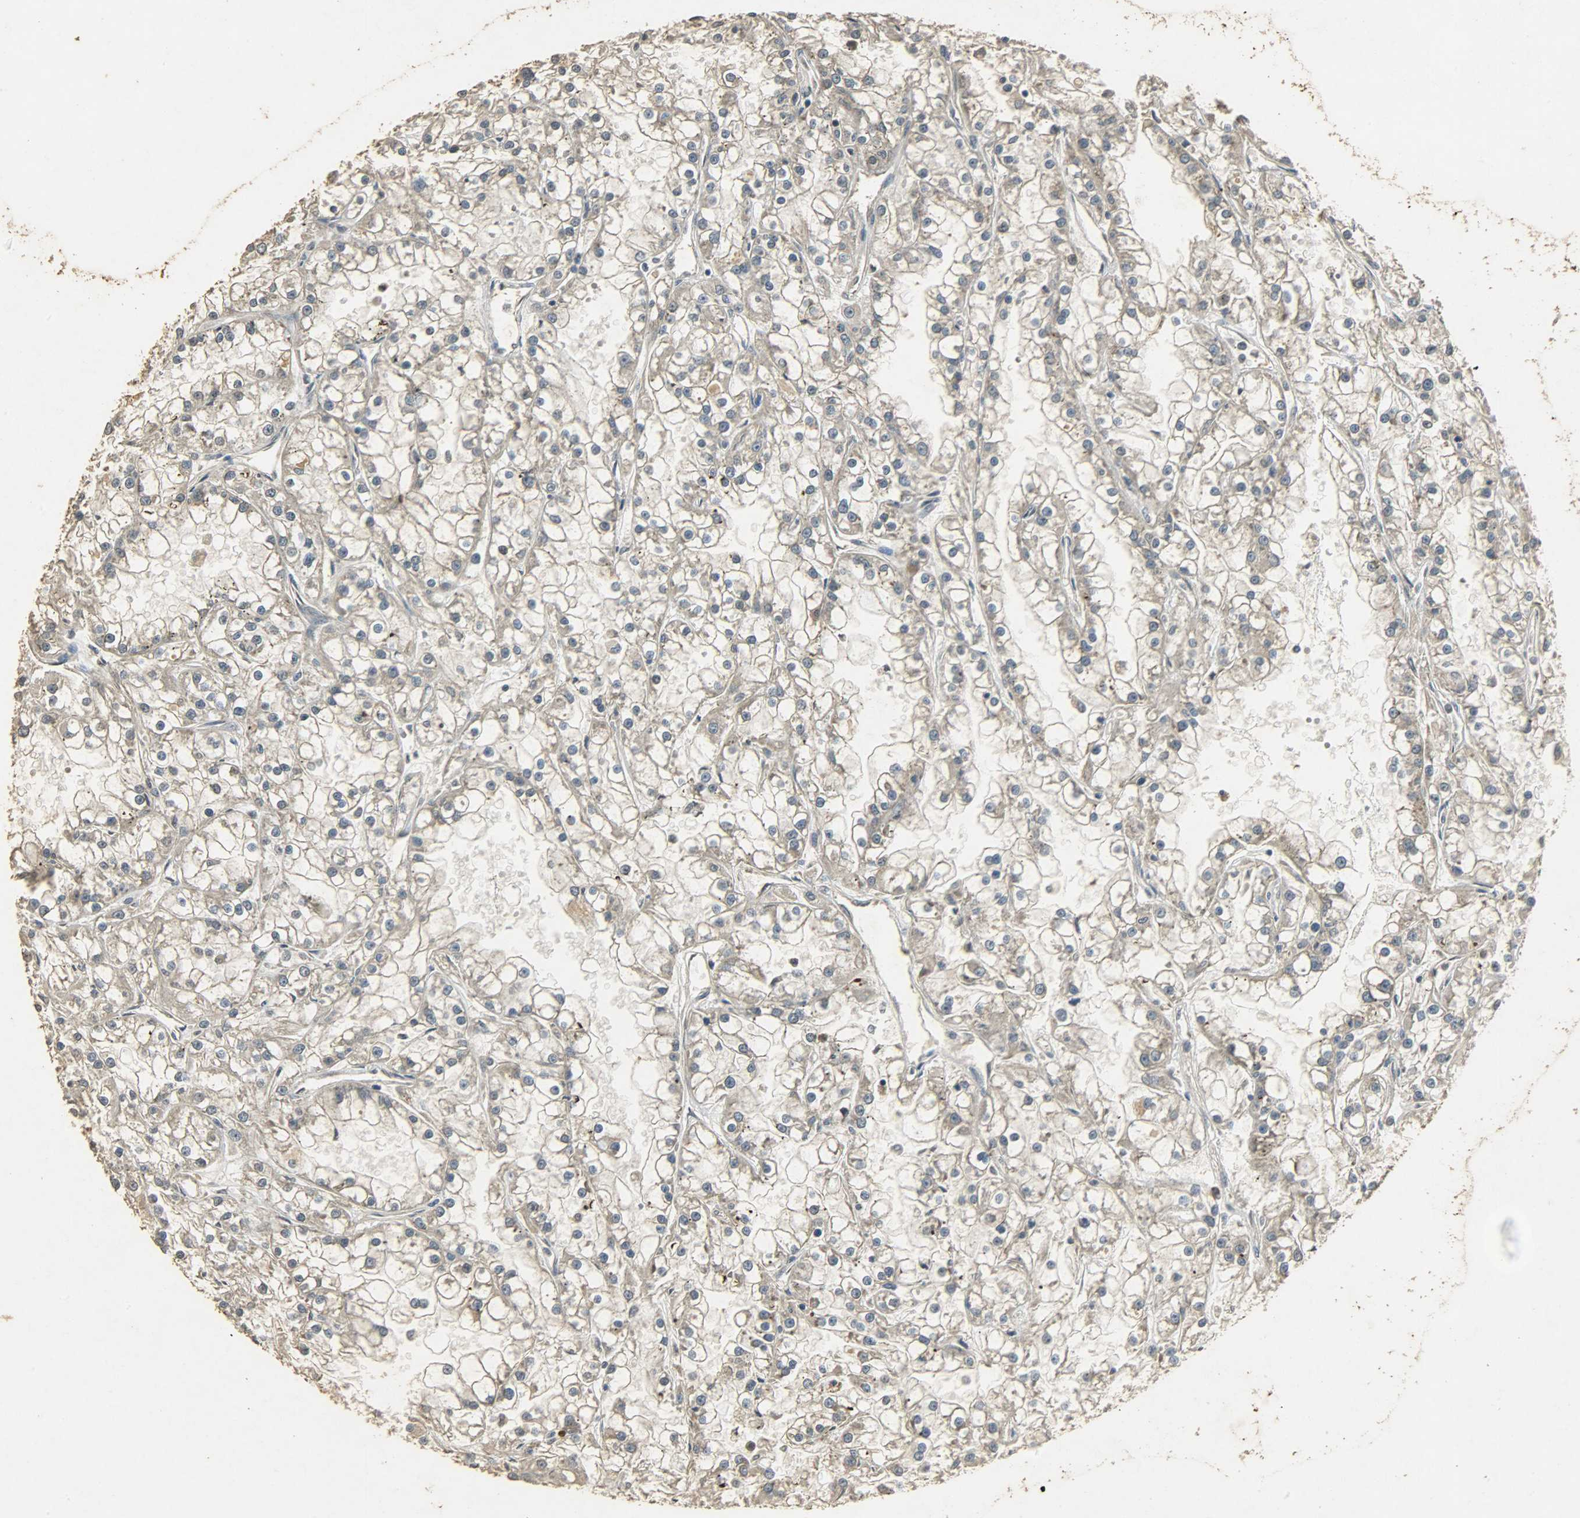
{"staining": {"intensity": "weak", "quantity": ">75%", "location": "cytoplasmic/membranous"}, "tissue": "renal cancer", "cell_type": "Tumor cells", "image_type": "cancer", "snomed": [{"axis": "morphology", "description": "Adenocarcinoma, NOS"}, {"axis": "topography", "description": "Kidney"}], "caption": "Immunohistochemical staining of renal cancer (adenocarcinoma) exhibits low levels of weak cytoplasmic/membranous protein positivity in about >75% of tumor cells.", "gene": "ATP2B1", "patient": {"sex": "female", "age": 52}}